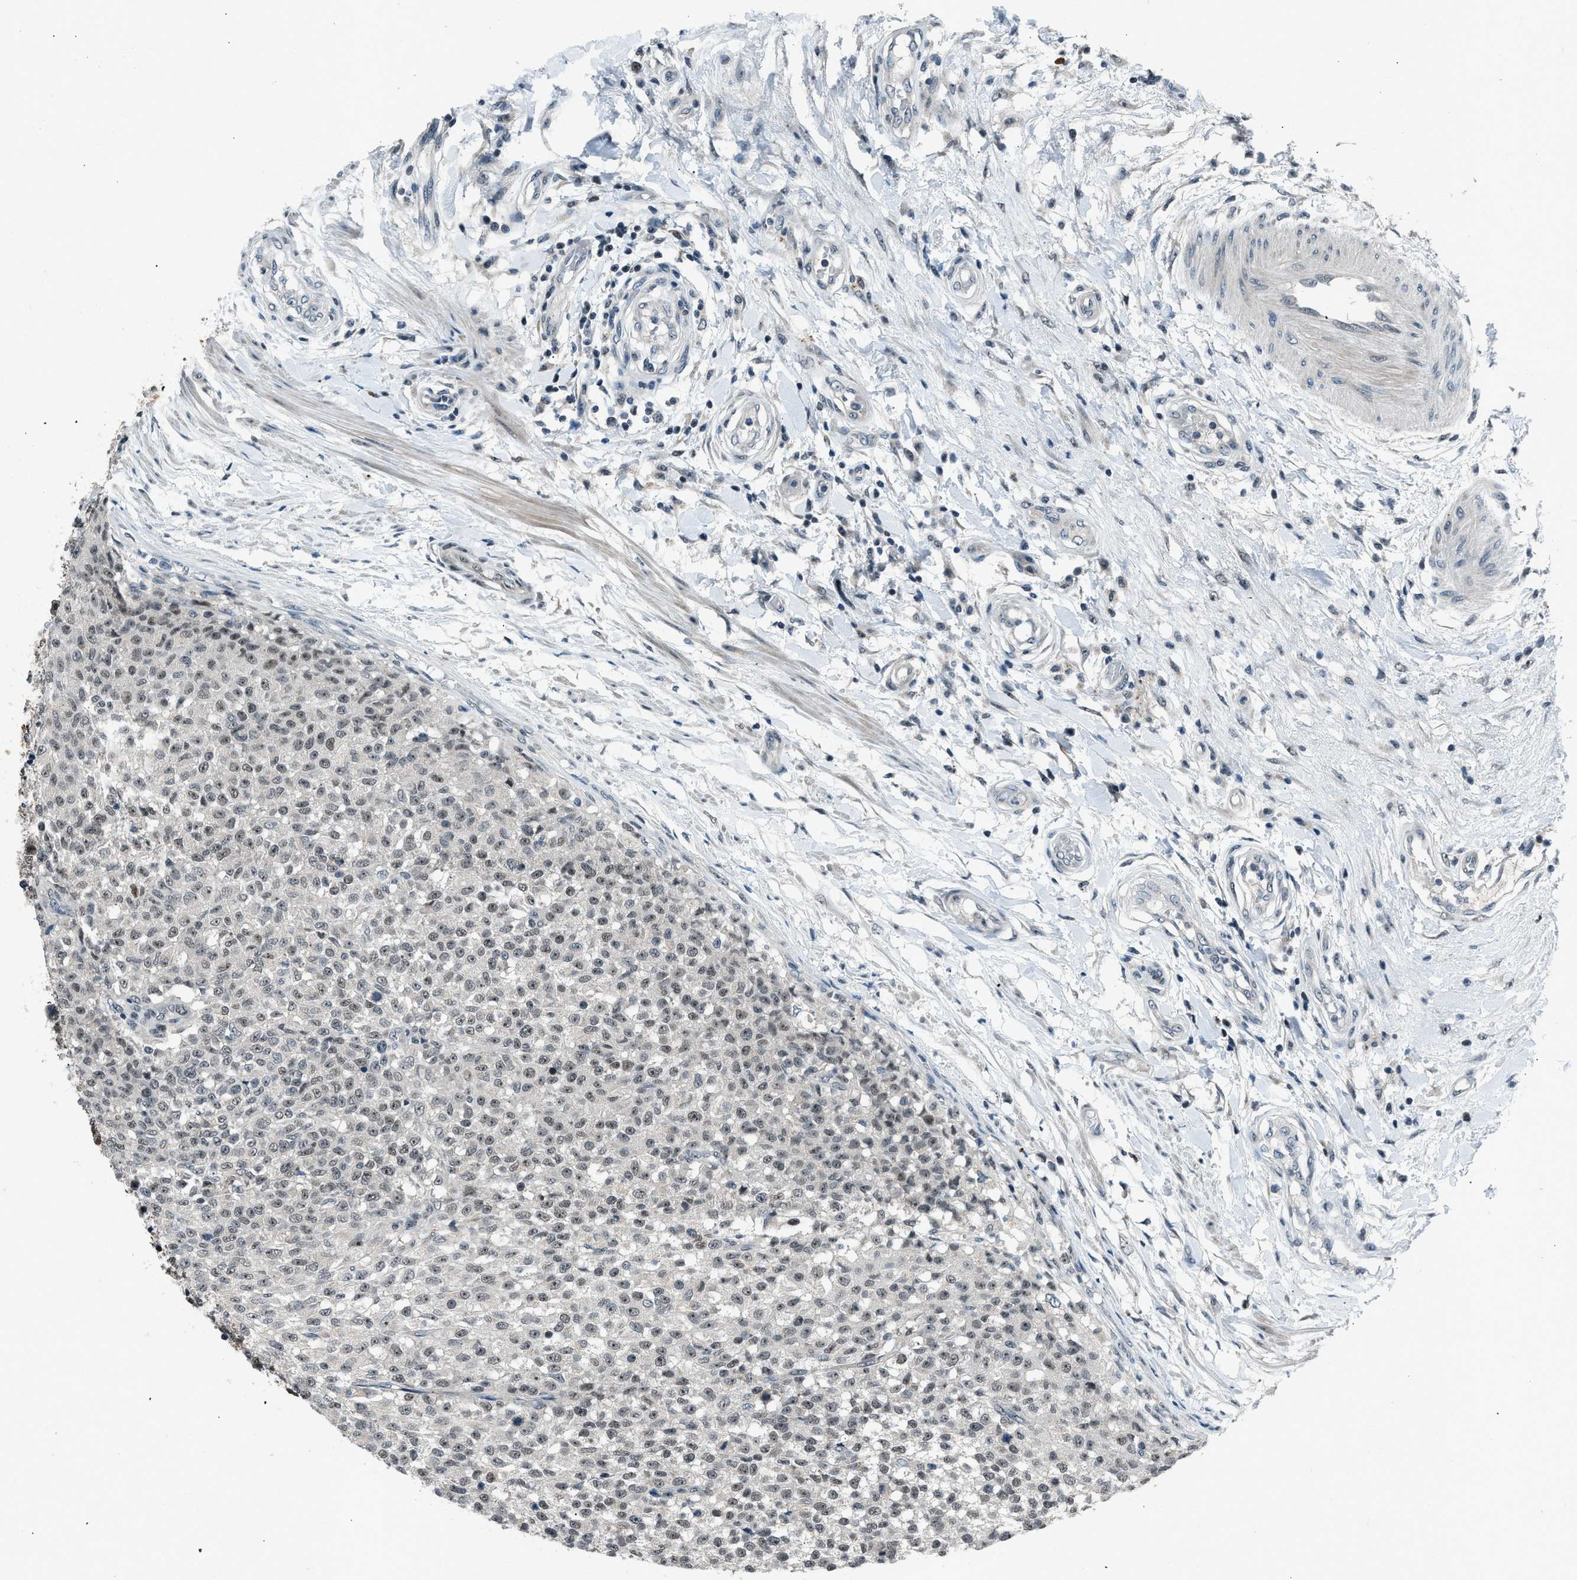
{"staining": {"intensity": "weak", "quantity": ">75%", "location": "nuclear"}, "tissue": "testis cancer", "cell_type": "Tumor cells", "image_type": "cancer", "snomed": [{"axis": "morphology", "description": "Seminoma, NOS"}, {"axis": "topography", "description": "Testis"}], "caption": "The histopathology image exhibits immunohistochemical staining of testis seminoma. There is weak nuclear expression is appreciated in approximately >75% of tumor cells.", "gene": "ADCY1", "patient": {"sex": "male", "age": 59}}